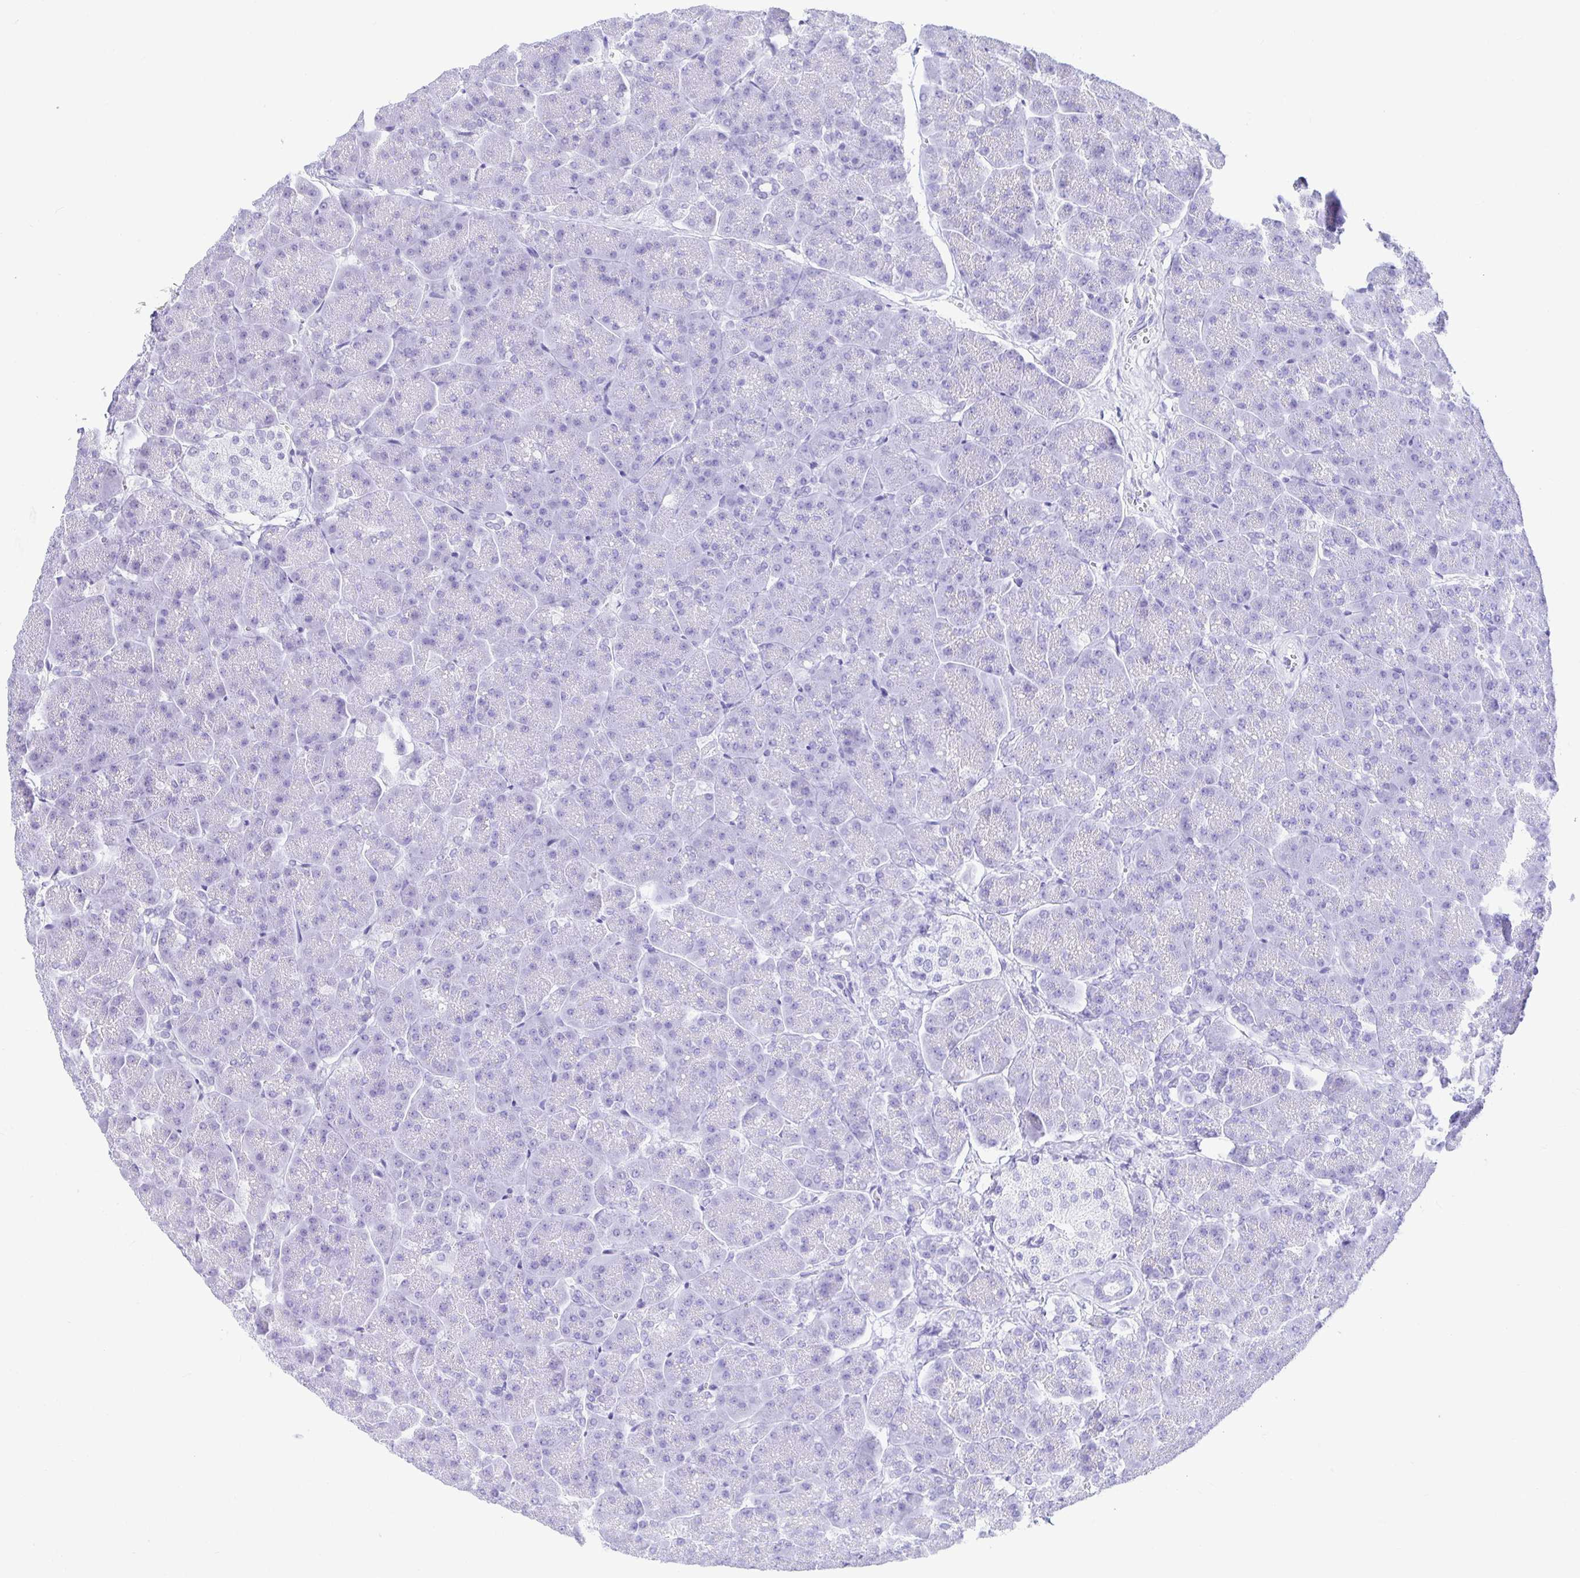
{"staining": {"intensity": "negative", "quantity": "none", "location": "none"}, "tissue": "pancreas", "cell_type": "Exocrine glandular cells", "image_type": "normal", "snomed": [{"axis": "morphology", "description": "Normal tissue, NOS"}, {"axis": "topography", "description": "Pancreas"}, {"axis": "topography", "description": "Peripheral nerve tissue"}], "caption": "This is an immunohistochemistry (IHC) photomicrograph of benign human pancreas. There is no expression in exocrine glandular cells.", "gene": "EZHIP", "patient": {"sex": "male", "age": 54}}